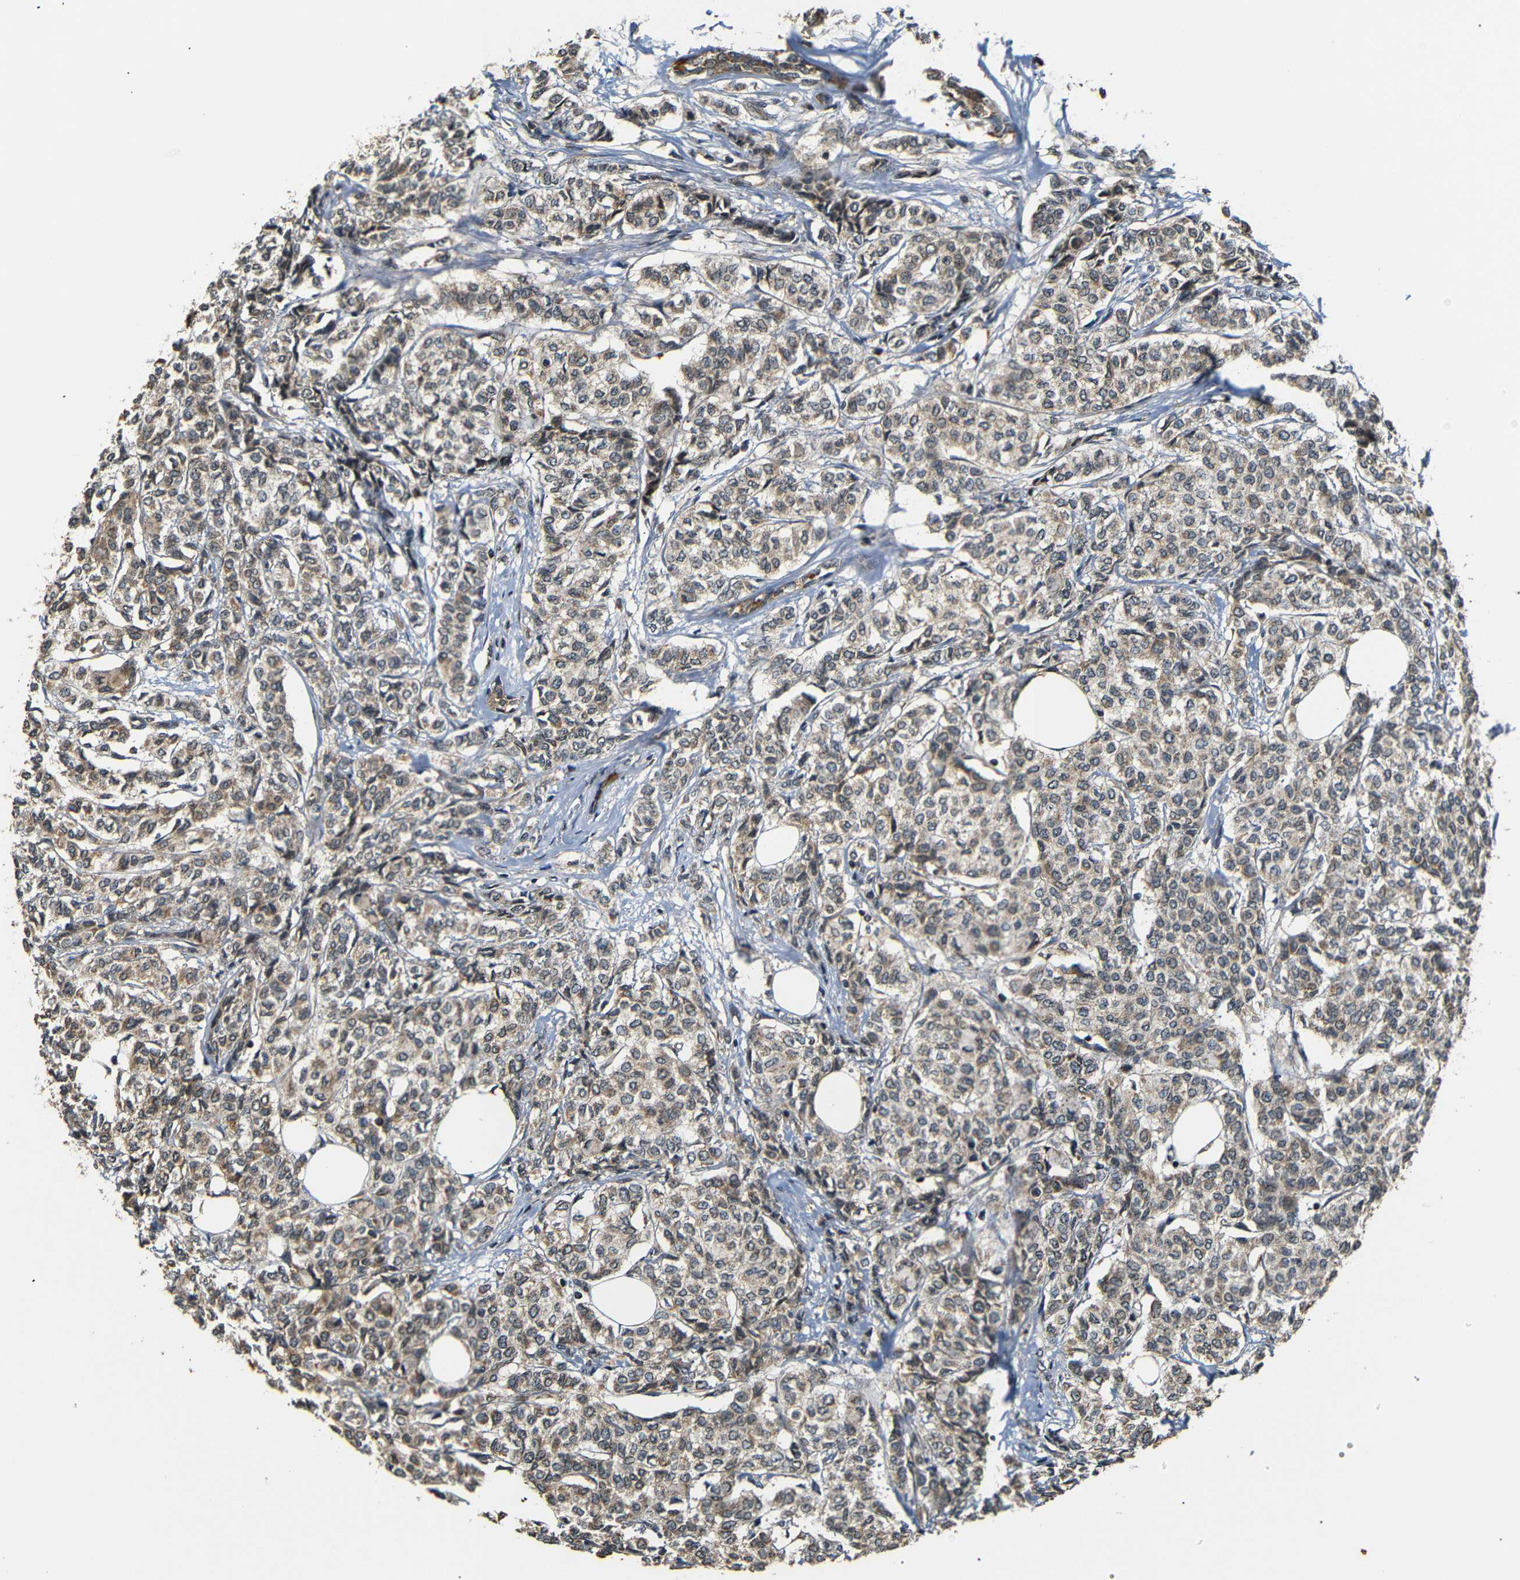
{"staining": {"intensity": "weak", "quantity": ">75%", "location": "cytoplasmic/membranous"}, "tissue": "breast cancer", "cell_type": "Tumor cells", "image_type": "cancer", "snomed": [{"axis": "morphology", "description": "Lobular carcinoma"}, {"axis": "topography", "description": "Breast"}], "caption": "Breast lobular carcinoma stained with IHC exhibits weak cytoplasmic/membranous expression in about >75% of tumor cells. Ihc stains the protein of interest in brown and the nuclei are stained blue.", "gene": "TANK", "patient": {"sex": "female", "age": 60}}